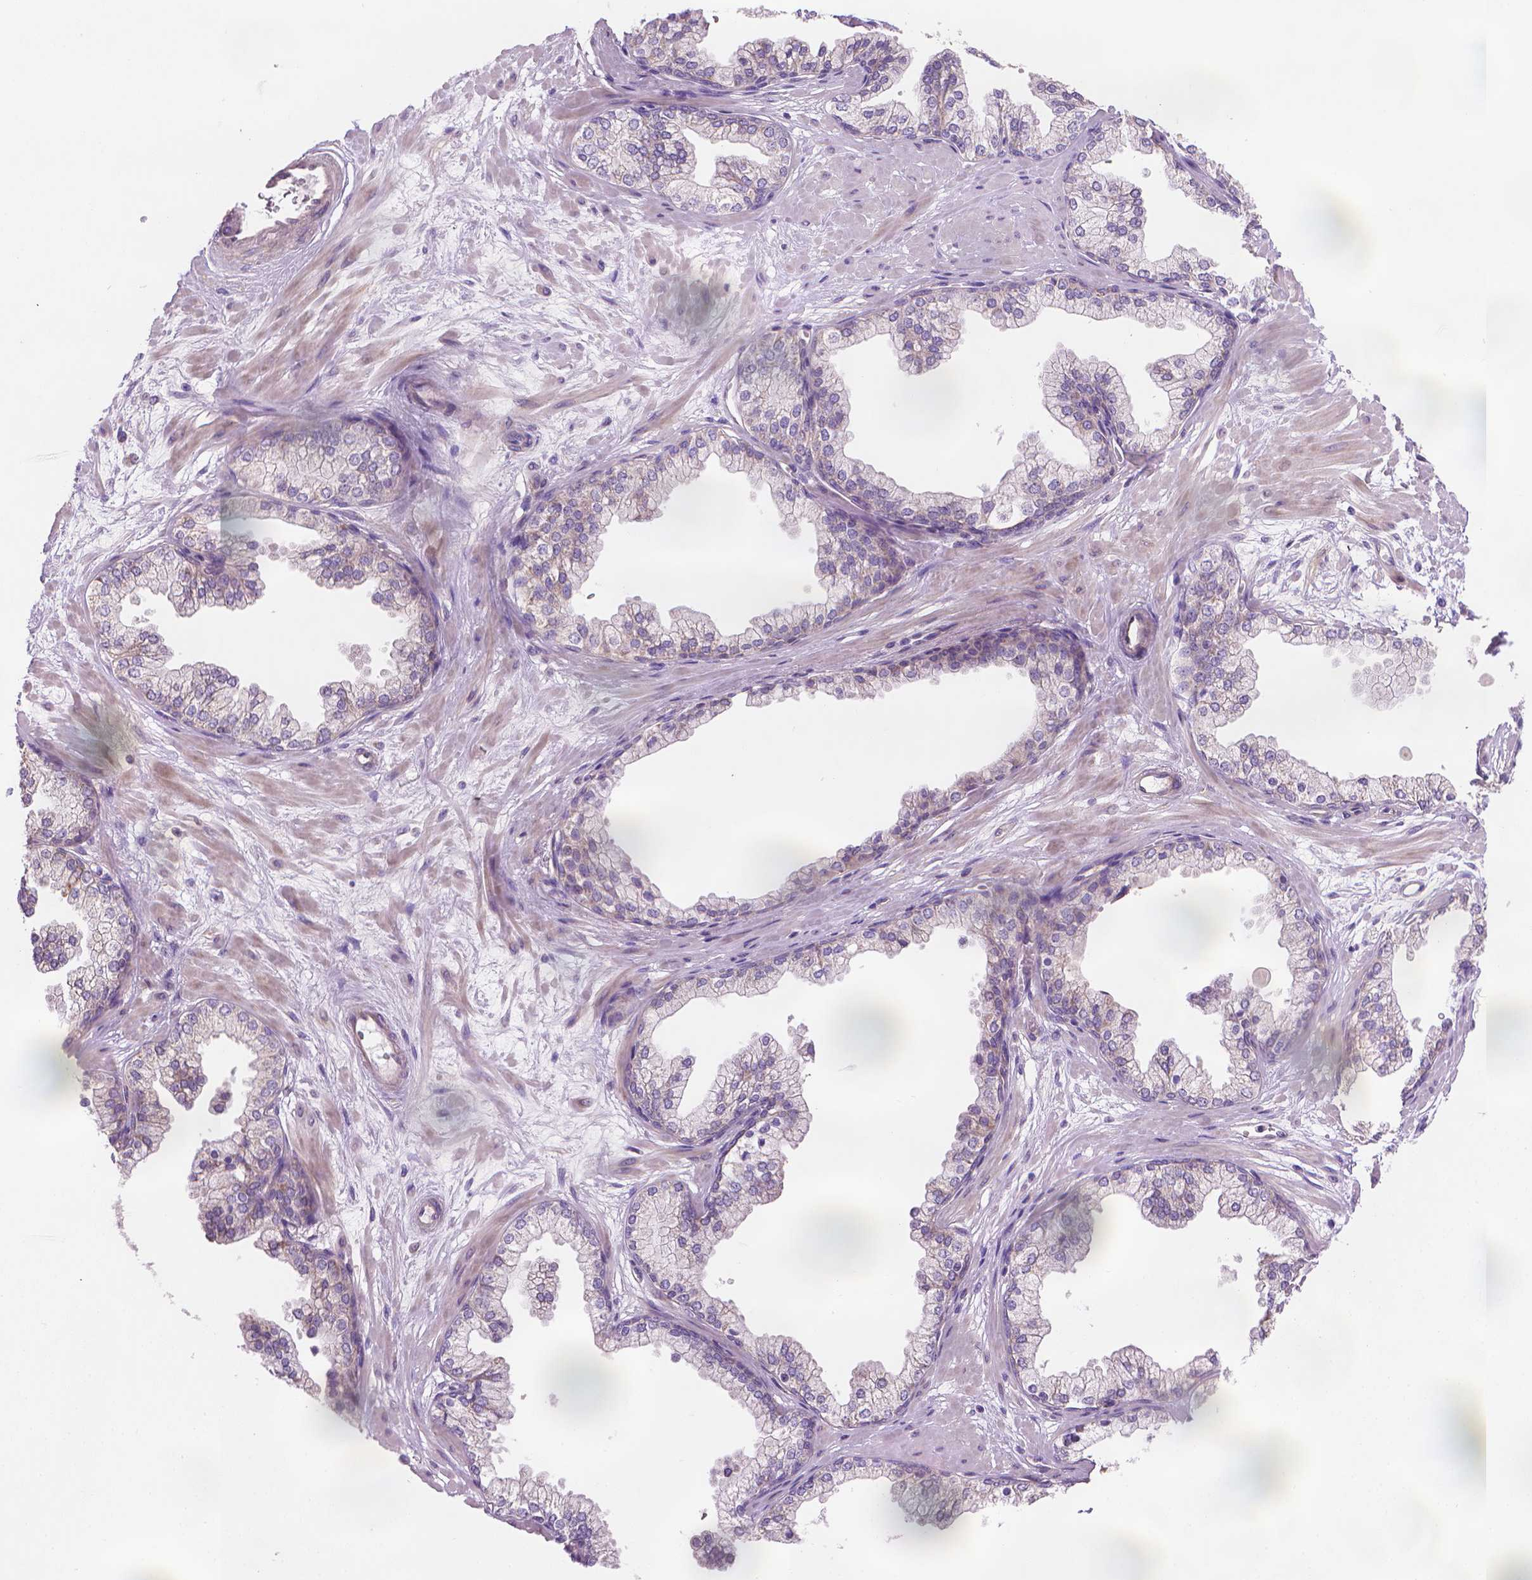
{"staining": {"intensity": "weak", "quantity": "<25%", "location": "cytoplasmic/membranous"}, "tissue": "prostate", "cell_type": "Glandular cells", "image_type": "normal", "snomed": [{"axis": "morphology", "description": "Normal tissue, NOS"}, {"axis": "topography", "description": "Prostate"}, {"axis": "topography", "description": "Peripheral nerve tissue"}], "caption": "An image of prostate stained for a protein shows no brown staining in glandular cells.", "gene": "TTC29", "patient": {"sex": "male", "age": 61}}